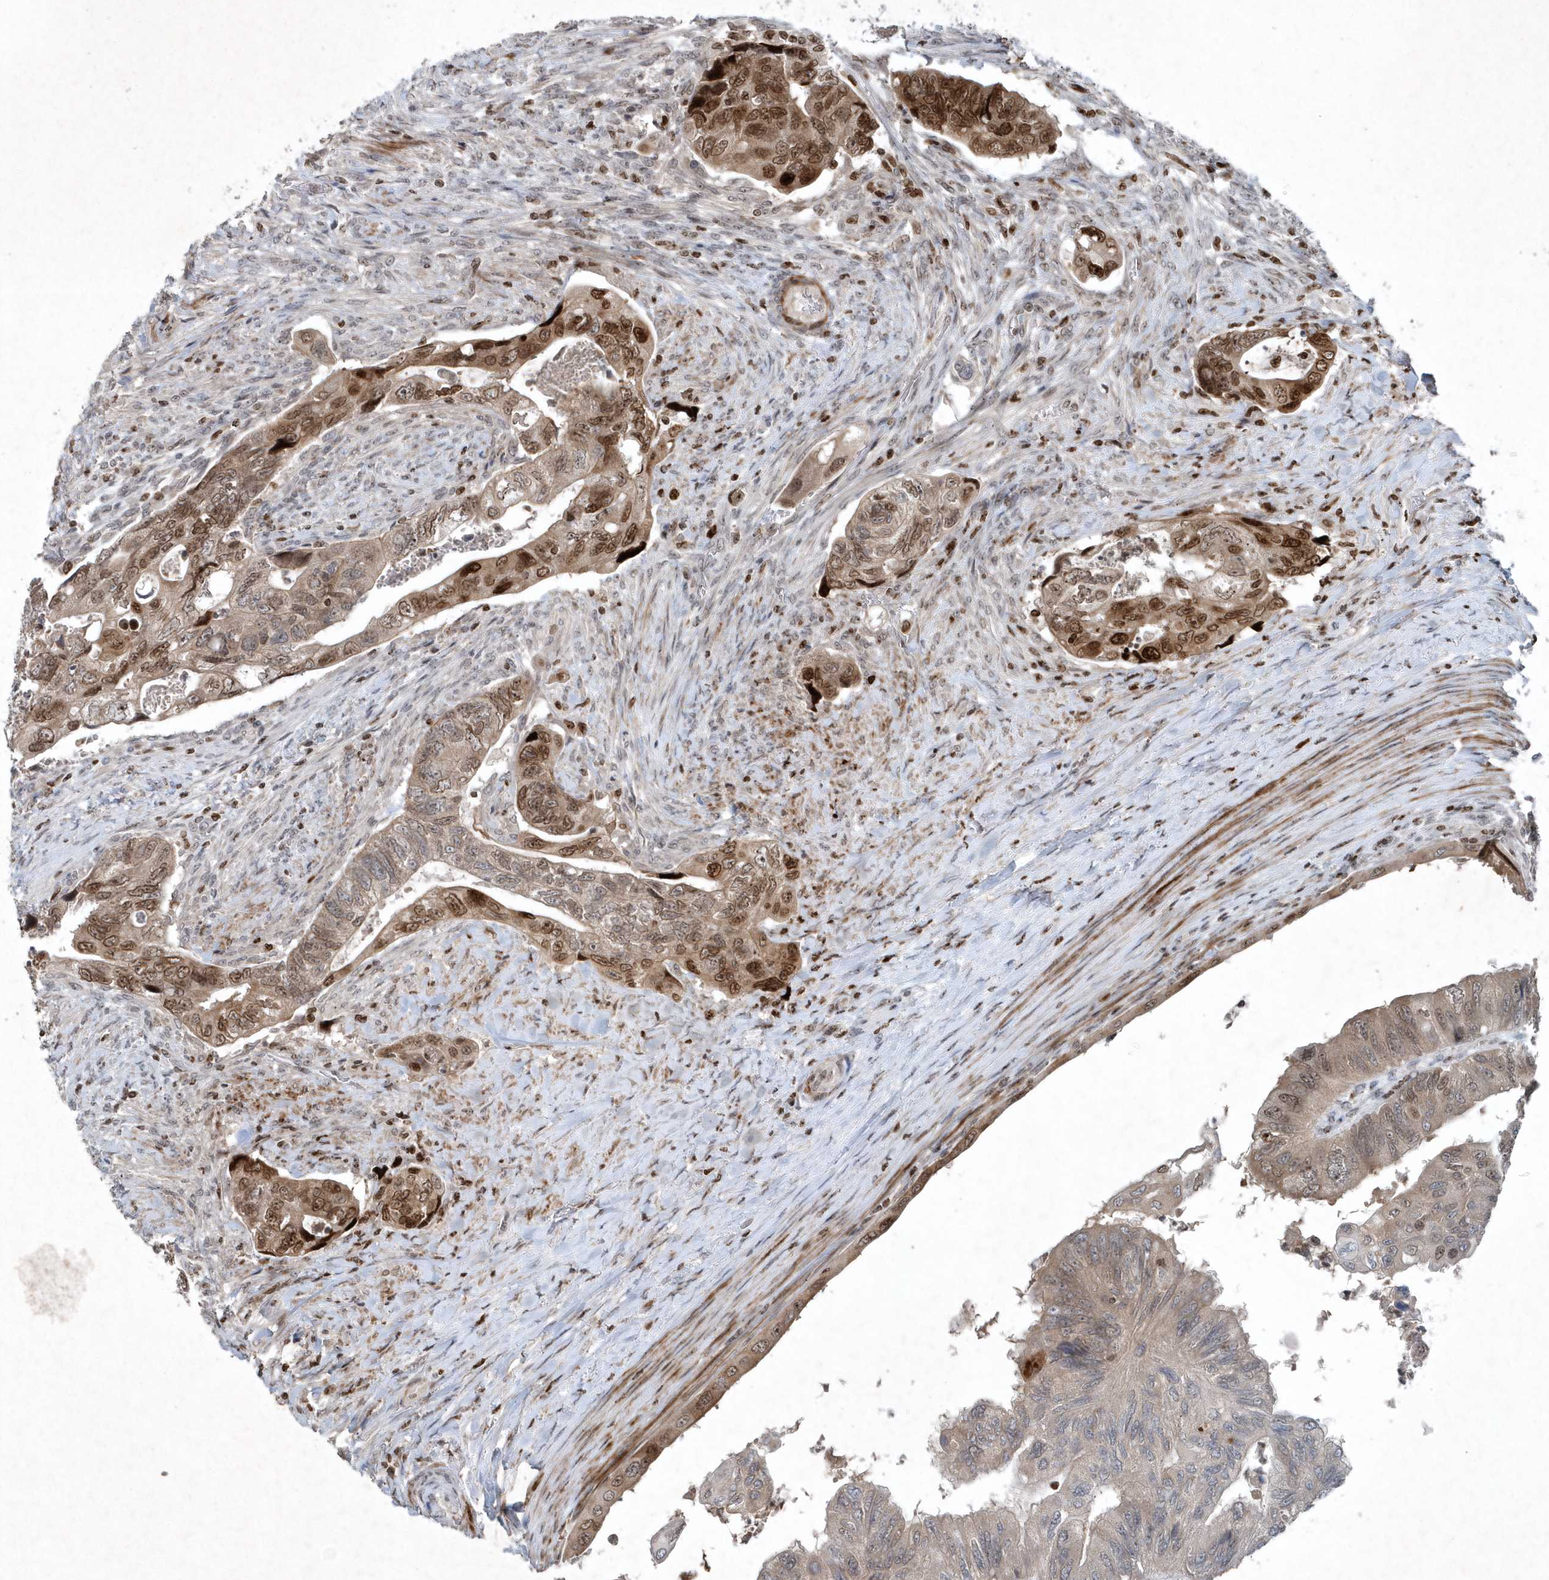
{"staining": {"intensity": "moderate", "quantity": ">75%", "location": "cytoplasmic/membranous,nuclear"}, "tissue": "colorectal cancer", "cell_type": "Tumor cells", "image_type": "cancer", "snomed": [{"axis": "morphology", "description": "Adenocarcinoma, NOS"}, {"axis": "topography", "description": "Rectum"}], "caption": "Protein staining exhibits moderate cytoplasmic/membranous and nuclear staining in about >75% of tumor cells in colorectal cancer (adenocarcinoma). (DAB IHC with brightfield microscopy, high magnification).", "gene": "QTRT2", "patient": {"sex": "male", "age": 63}}